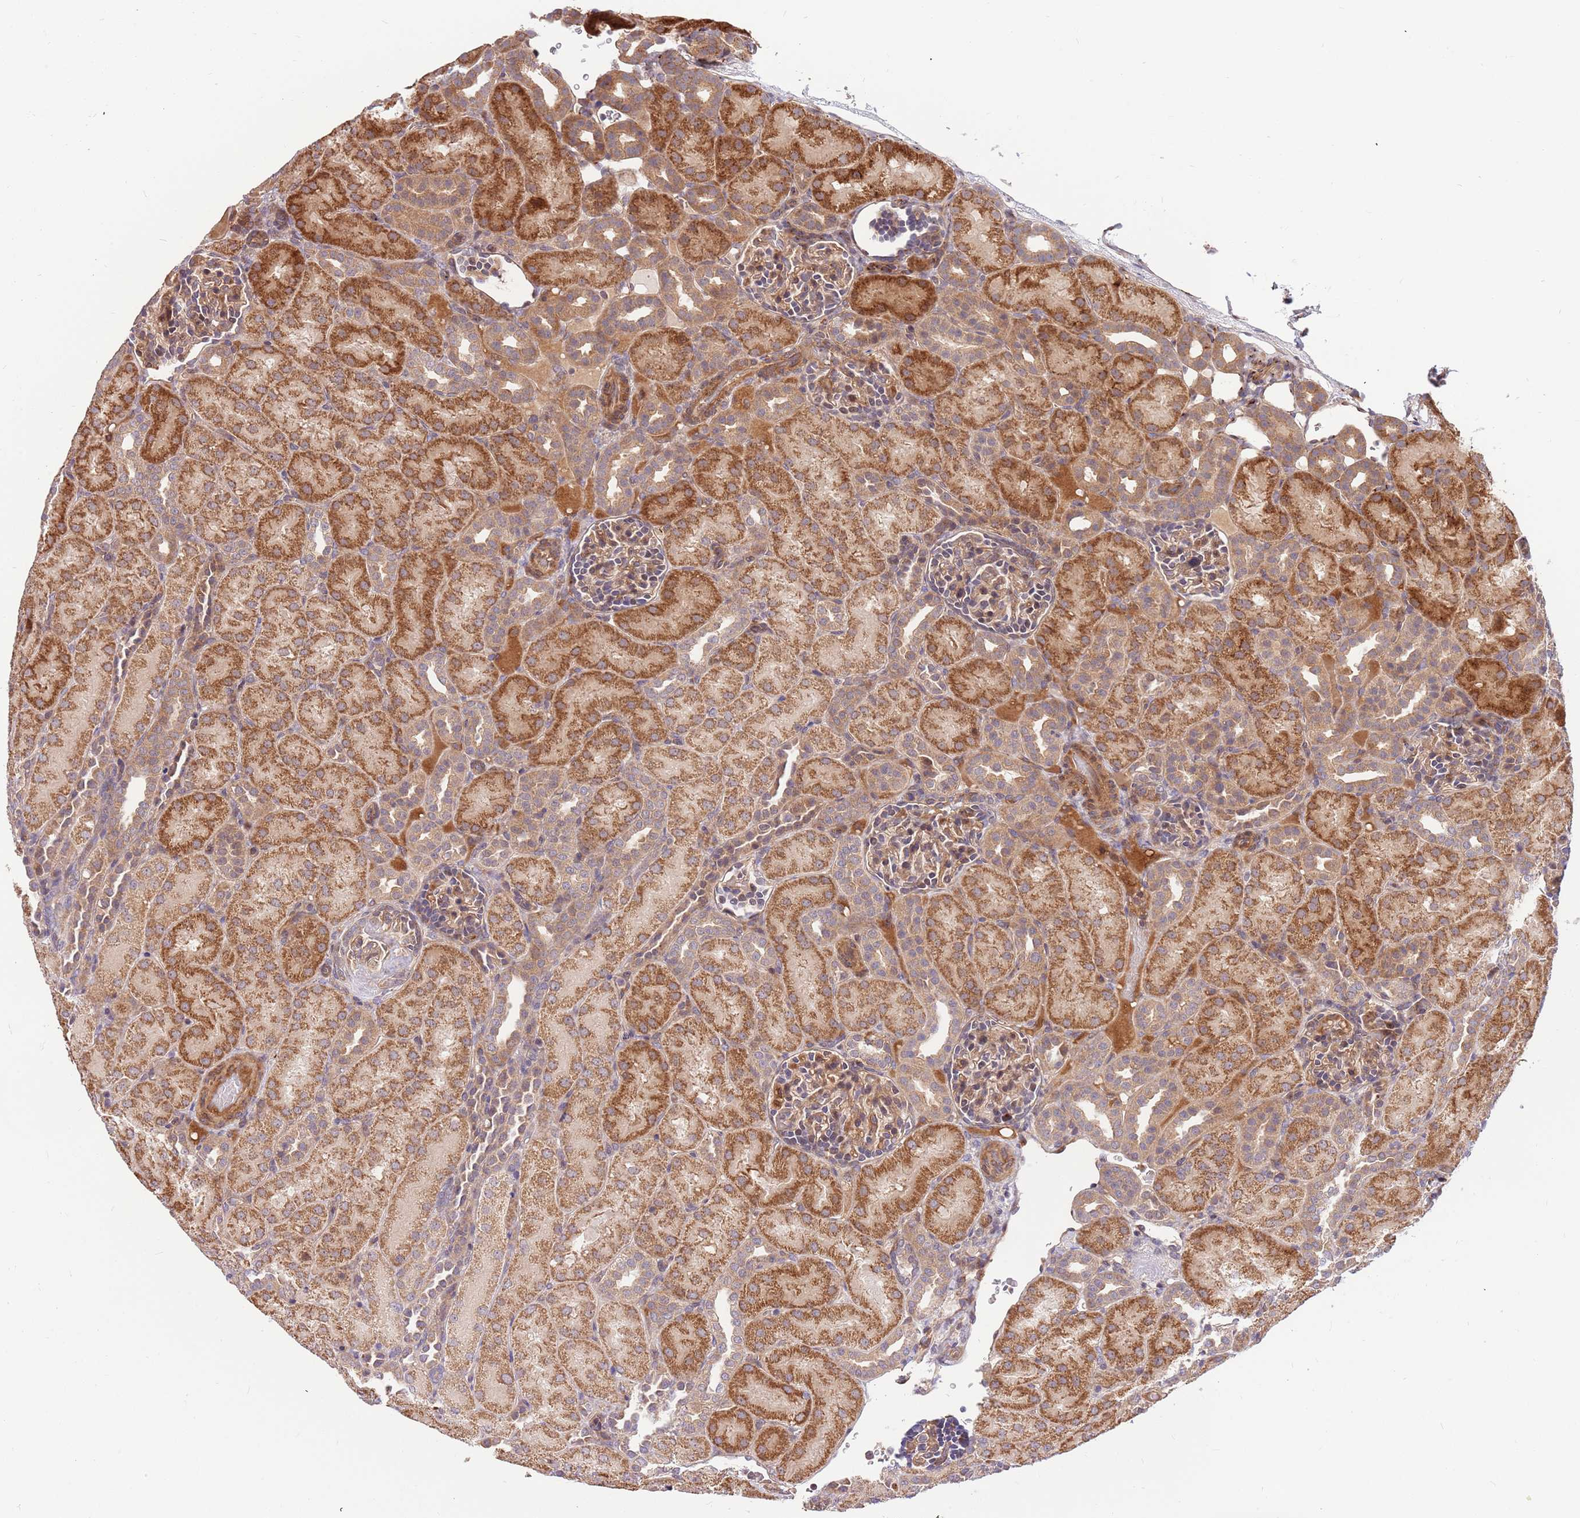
{"staining": {"intensity": "moderate", "quantity": ">75%", "location": "cytoplasmic/membranous"}, "tissue": "kidney", "cell_type": "Cells in glomeruli", "image_type": "normal", "snomed": [{"axis": "morphology", "description": "Normal tissue, NOS"}, {"axis": "topography", "description": "Kidney"}], "caption": "Kidney stained for a protein demonstrates moderate cytoplasmic/membranous positivity in cells in glomeruli.", "gene": "HAUS3", "patient": {"sex": "male", "age": 1}}